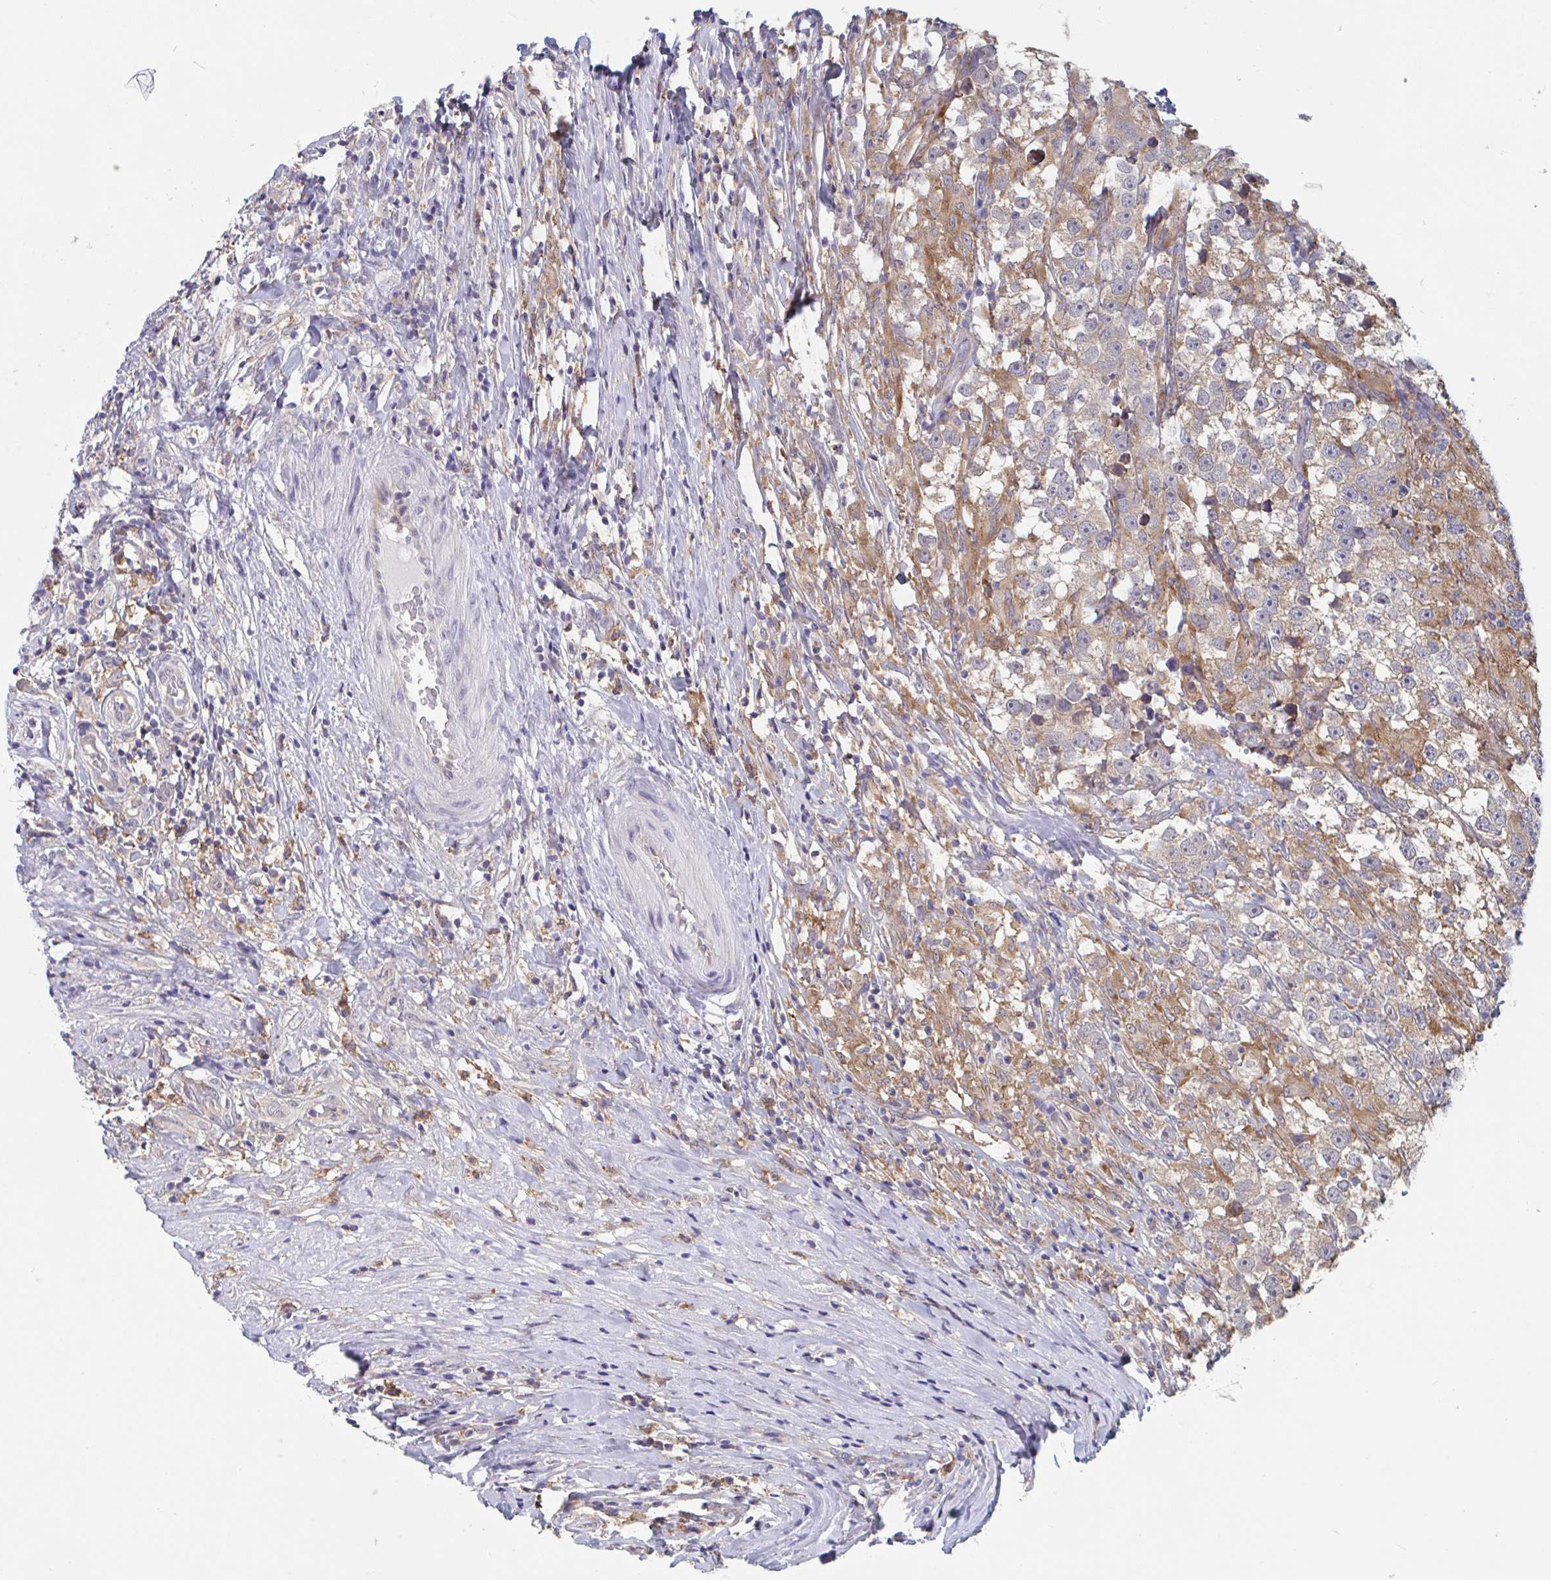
{"staining": {"intensity": "moderate", "quantity": ">75%", "location": "cytoplasmic/membranous"}, "tissue": "testis cancer", "cell_type": "Tumor cells", "image_type": "cancer", "snomed": [{"axis": "morphology", "description": "Seminoma, NOS"}, {"axis": "topography", "description": "Testis"}], "caption": "This is an image of immunohistochemistry (IHC) staining of testis cancer, which shows moderate positivity in the cytoplasmic/membranous of tumor cells.", "gene": "SNX8", "patient": {"sex": "male", "age": 46}}